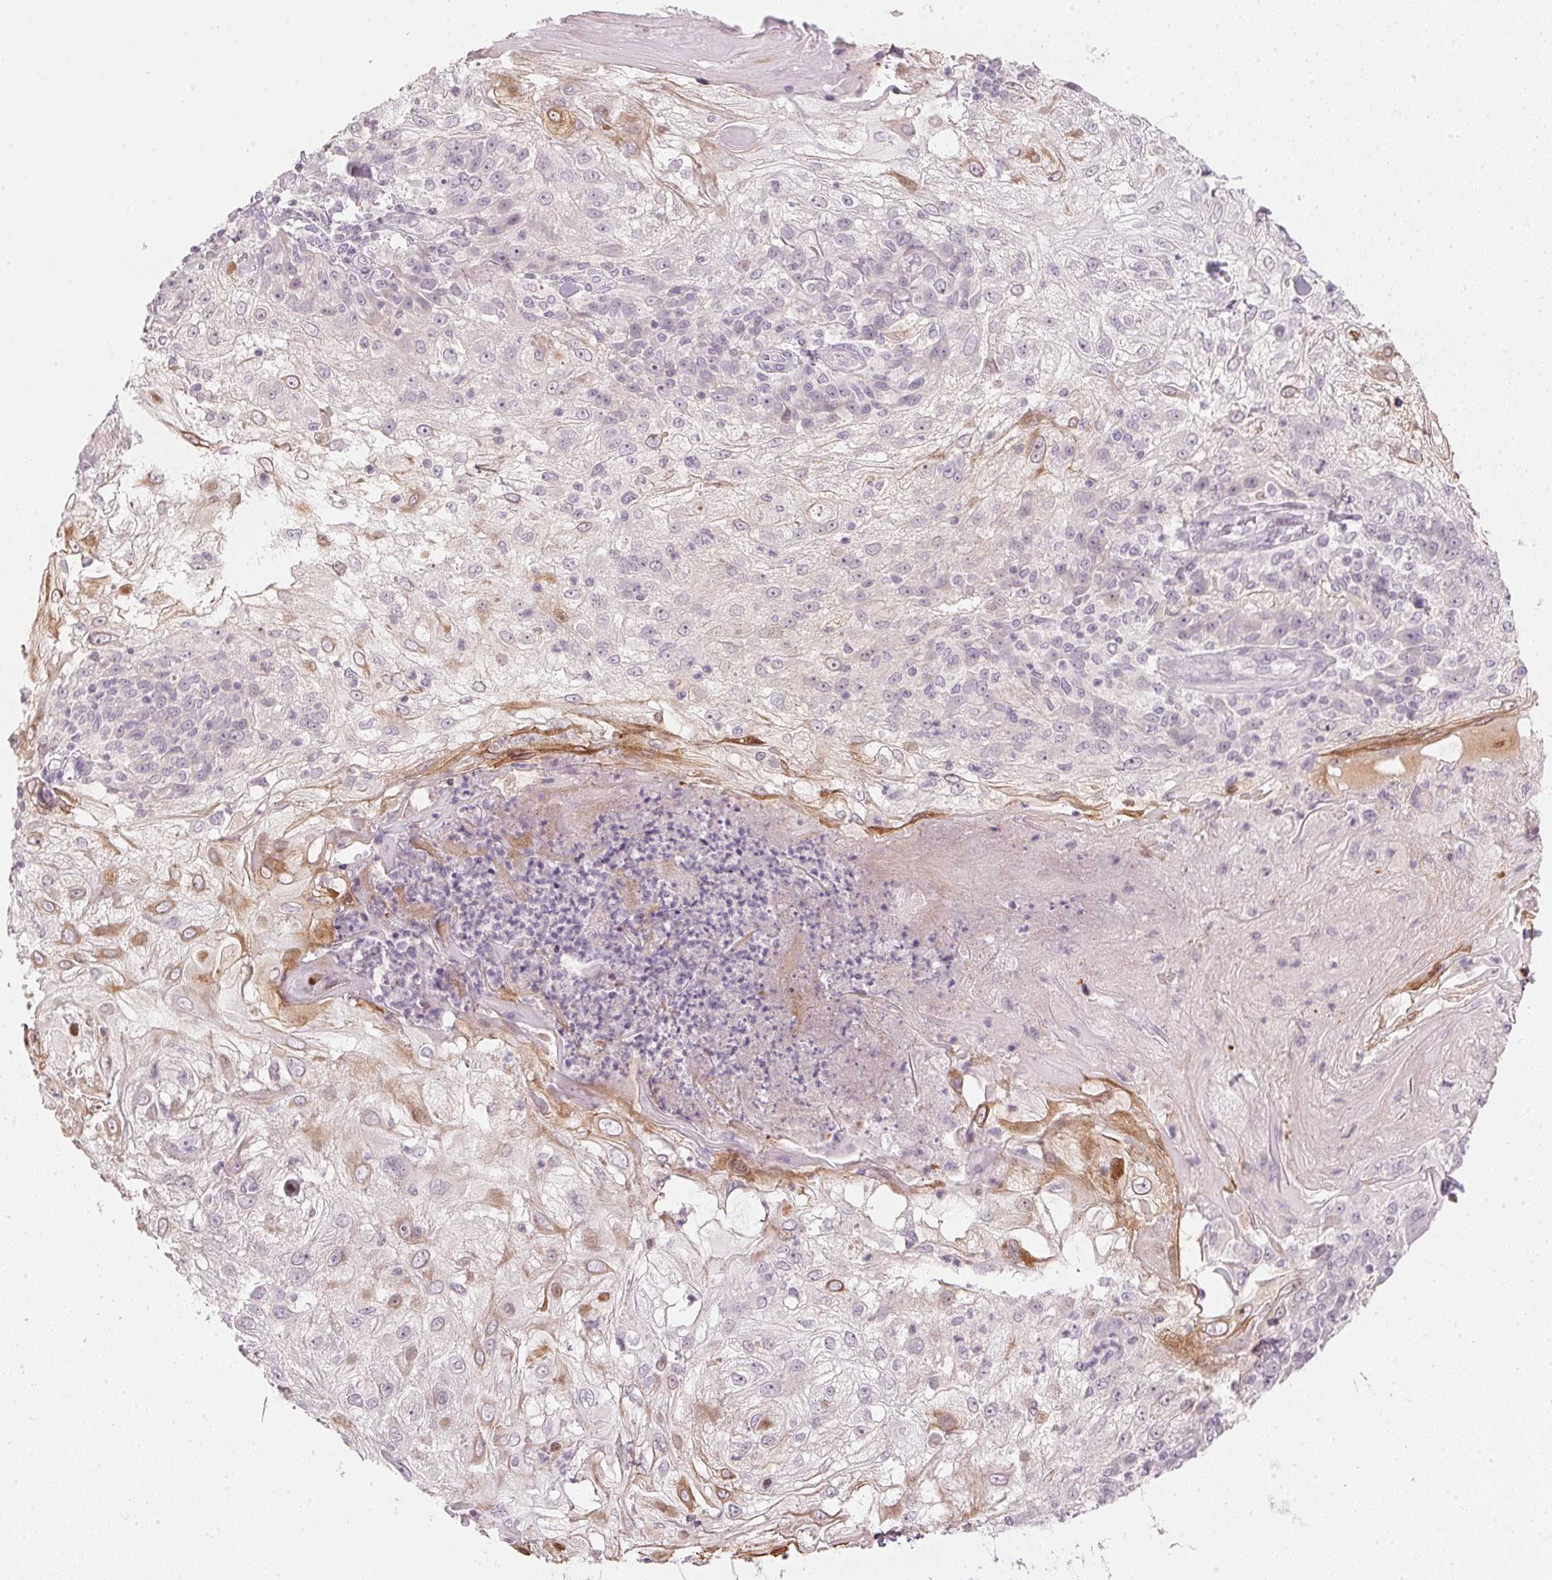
{"staining": {"intensity": "moderate", "quantity": "<25%", "location": "cytoplasmic/membranous"}, "tissue": "skin cancer", "cell_type": "Tumor cells", "image_type": "cancer", "snomed": [{"axis": "morphology", "description": "Normal tissue, NOS"}, {"axis": "morphology", "description": "Squamous cell carcinoma, NOS"}, {"axis": "topography", "description": "Skin"}], "caption": "Immunohistochemical staining of human skin cancer shows moderate cytoplasmic/membranous protein expression in approximately <25% of tumor cells. The protein of interest is stained brown, and the nuclei are stained in blue (DAB IHC with brightfield microscopy, high magnification).", "gene": "SFRP4", "patient": {"sex": "female", "age": 83}}